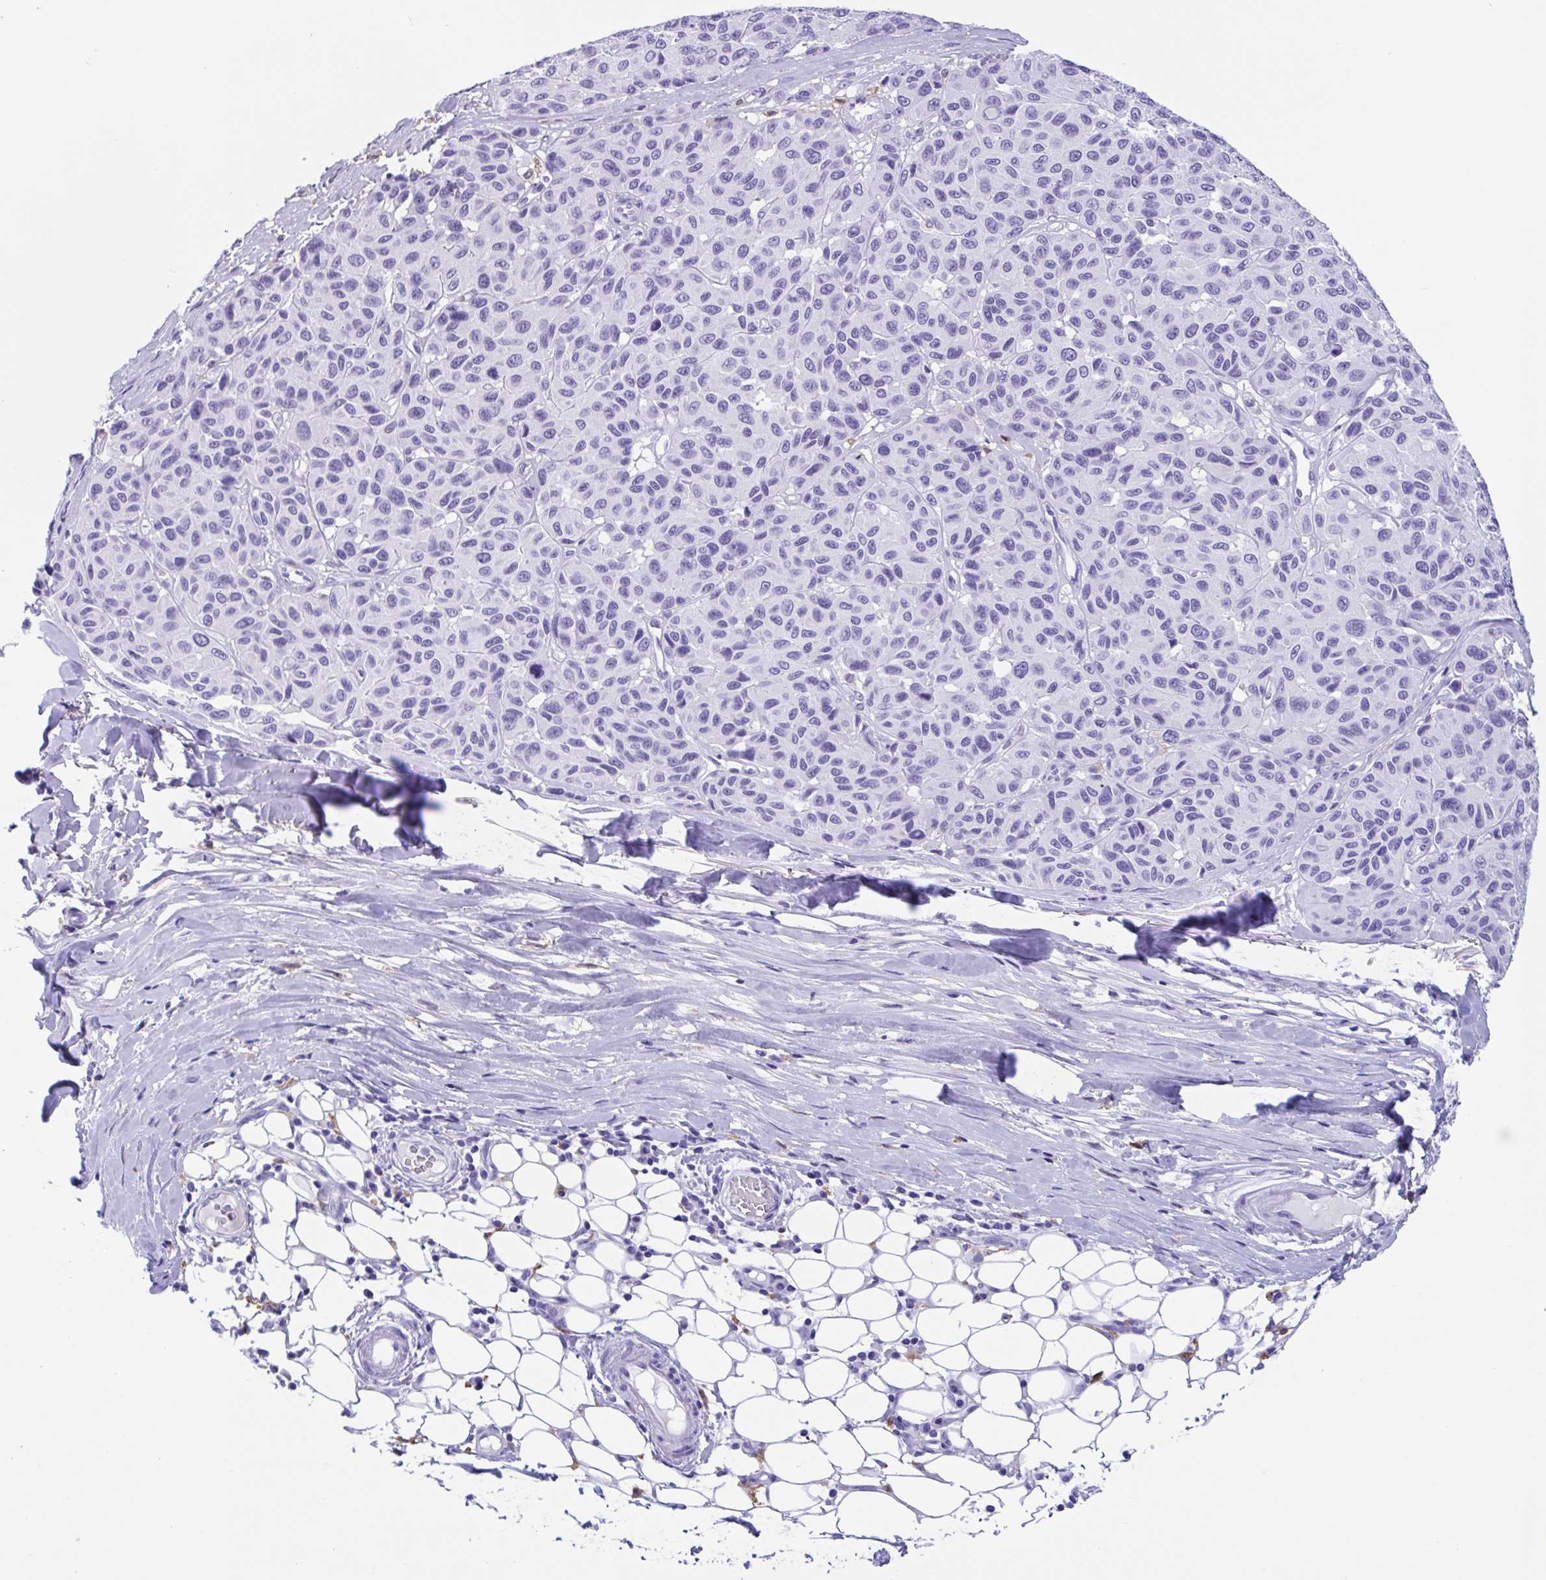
{"staining": {"intensity": "negative", "quantity": "none", "location": "none"}, "tissue": "melanoma", "cell_type": "Tumor cells", "image_type": "cancer", "snomed": [{"axis": "morphology", "description": "Malignant melanoma, NOS"}, {"axis": "topography", "description": "Skin"}], "caption": "DAB (3,3'-diaminobenzidine) immunohistochemical staining of human malignant melanoma demonstrates no significant expression in tumor cells. The staining is performed using DAB (3,3'-diaminobenzidine) brown chromogen with nuclei counter-stained in using hematoxylin.", "gene": "ZNF850", "patient": {"sex": "female", "age": 66}}